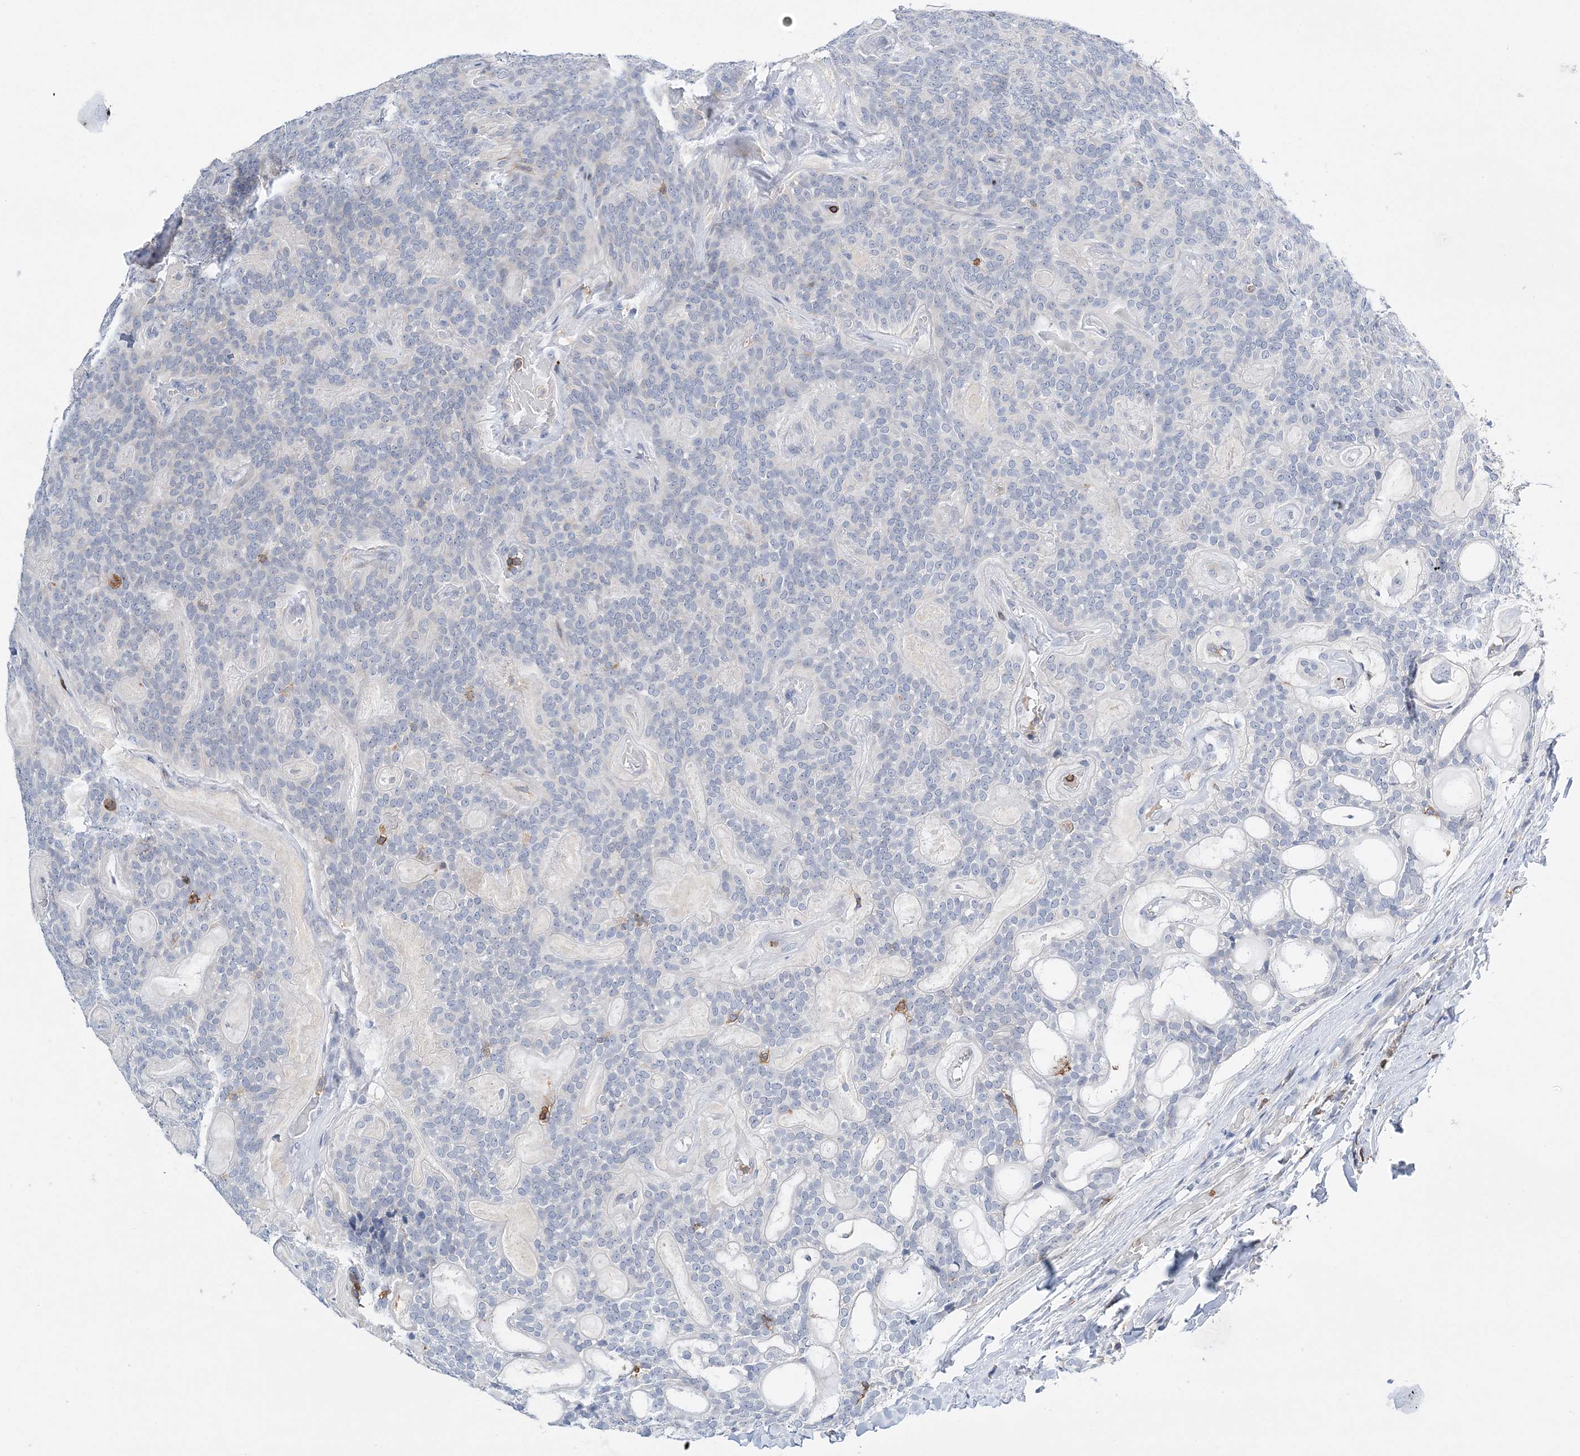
{"staining": {"intensity": "negative", "quantity": "none", "location": "none"}, "tissue": "head and neck cancer", "cell_type": "Tumor cells", "image_type": "cancer", "snomed": [{"axis": "morphology", "description": "Adenocarcinoma, NOS"}, {"axis": "topography", "description": "Head-Neck"}], "caption": "Immunohistochemical staining of human head and neck cancer shows no significant positivity in tumor cells.", "gene": "PRMT9", "patient": {"sex": "male", "age": 66}}